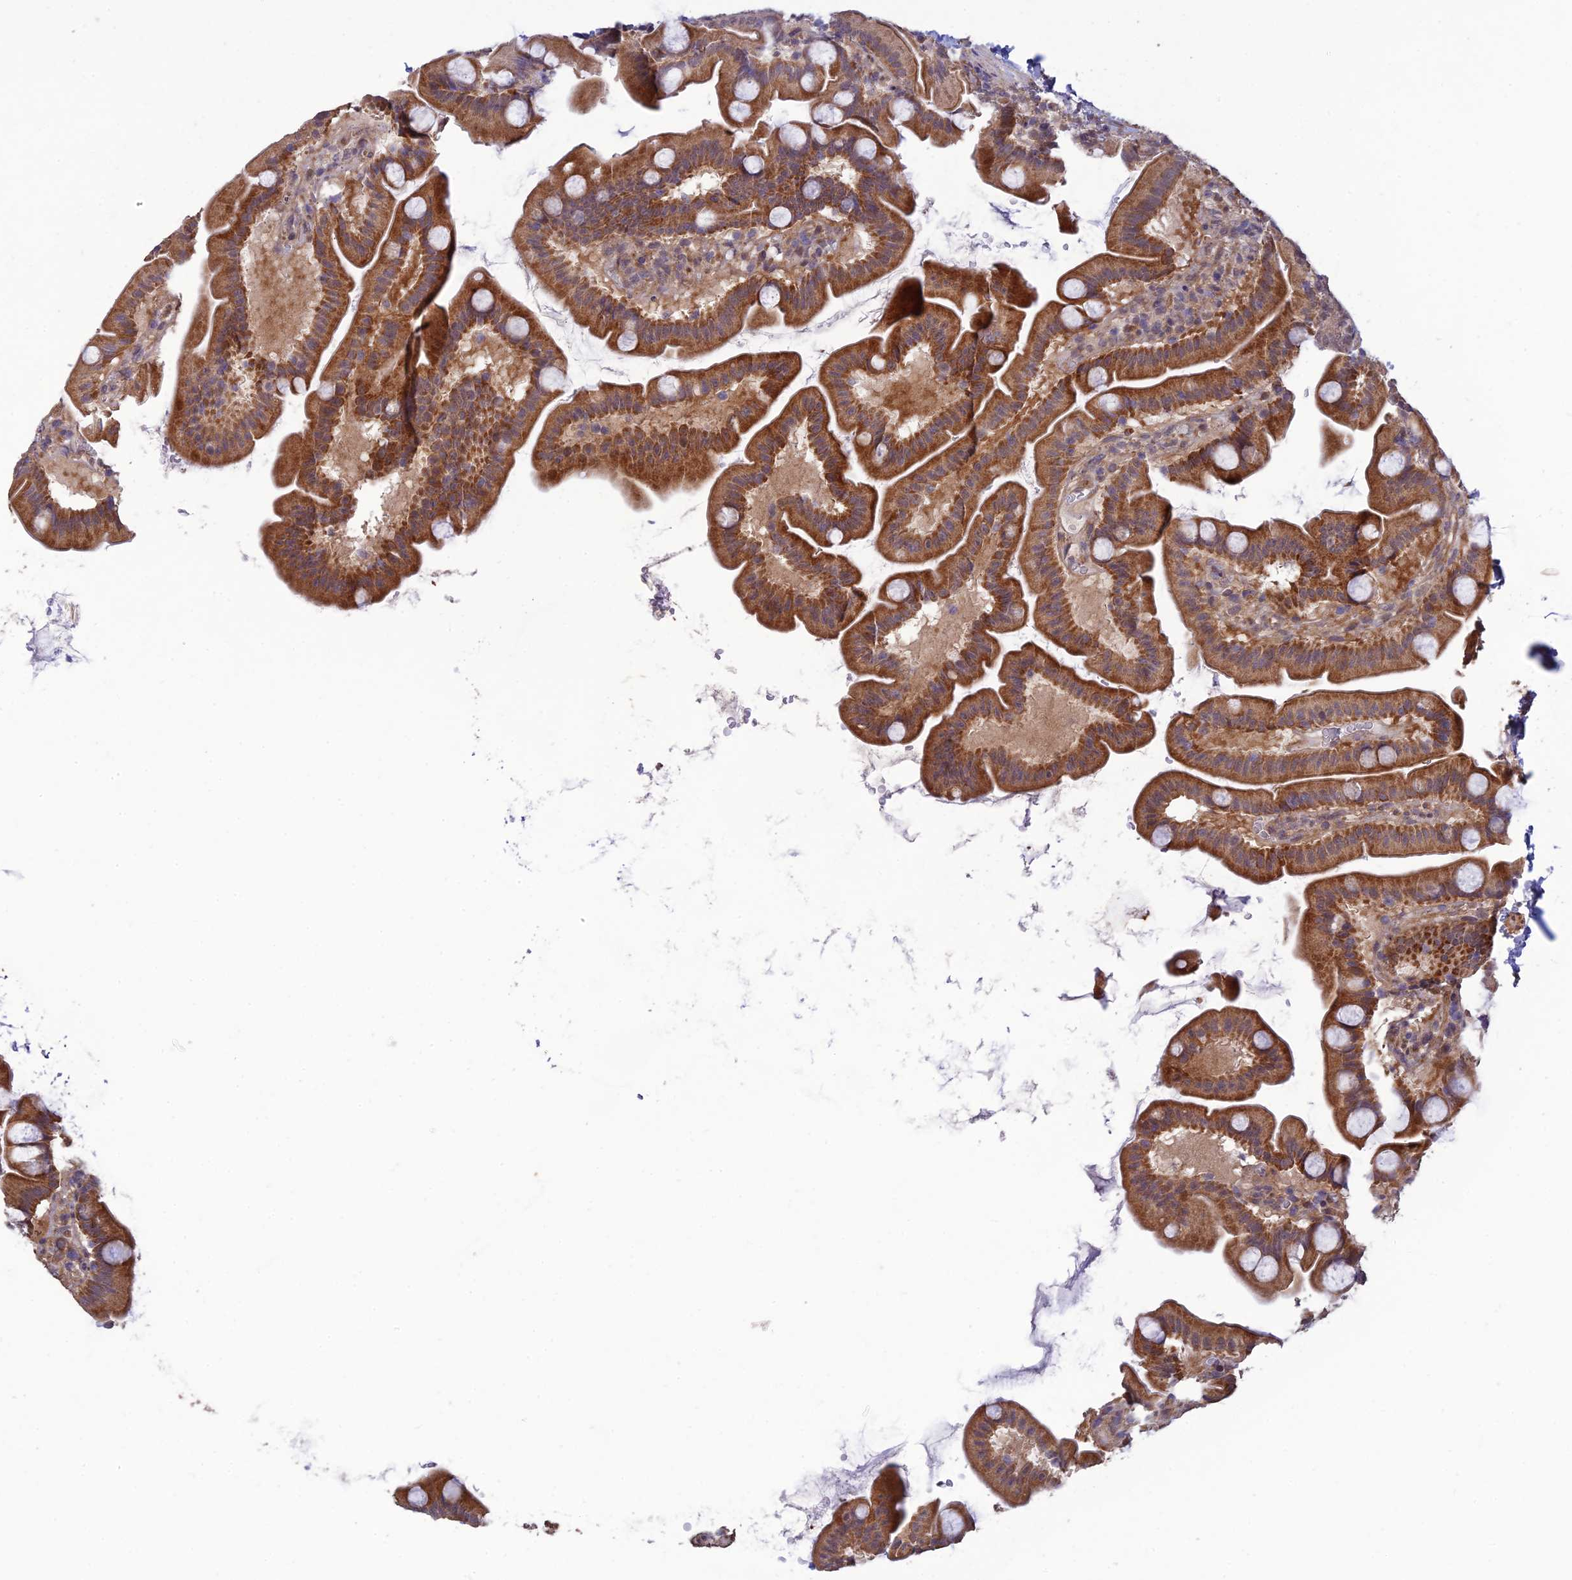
{"staining": {"intensity": "strong", "quantity": ">75%", "location": "cytoplasmic/membranous"}, "tissue": "small intestine", "cell_type": "Glandular cells", "image_type": "normal", "snomed": [{"axis": "morphology", "description": "Normal tissue, NOS"}, {"axis": "topography", "description": "Small intestine"}], "caption": "Small intestine stained with immunohistochemistry (IHC) shows strong cytoplasmic/membranous staining in about >75% of glandular cells.", "gene": "PAGR1", "patient": {"sex": "female", "age": 68}}